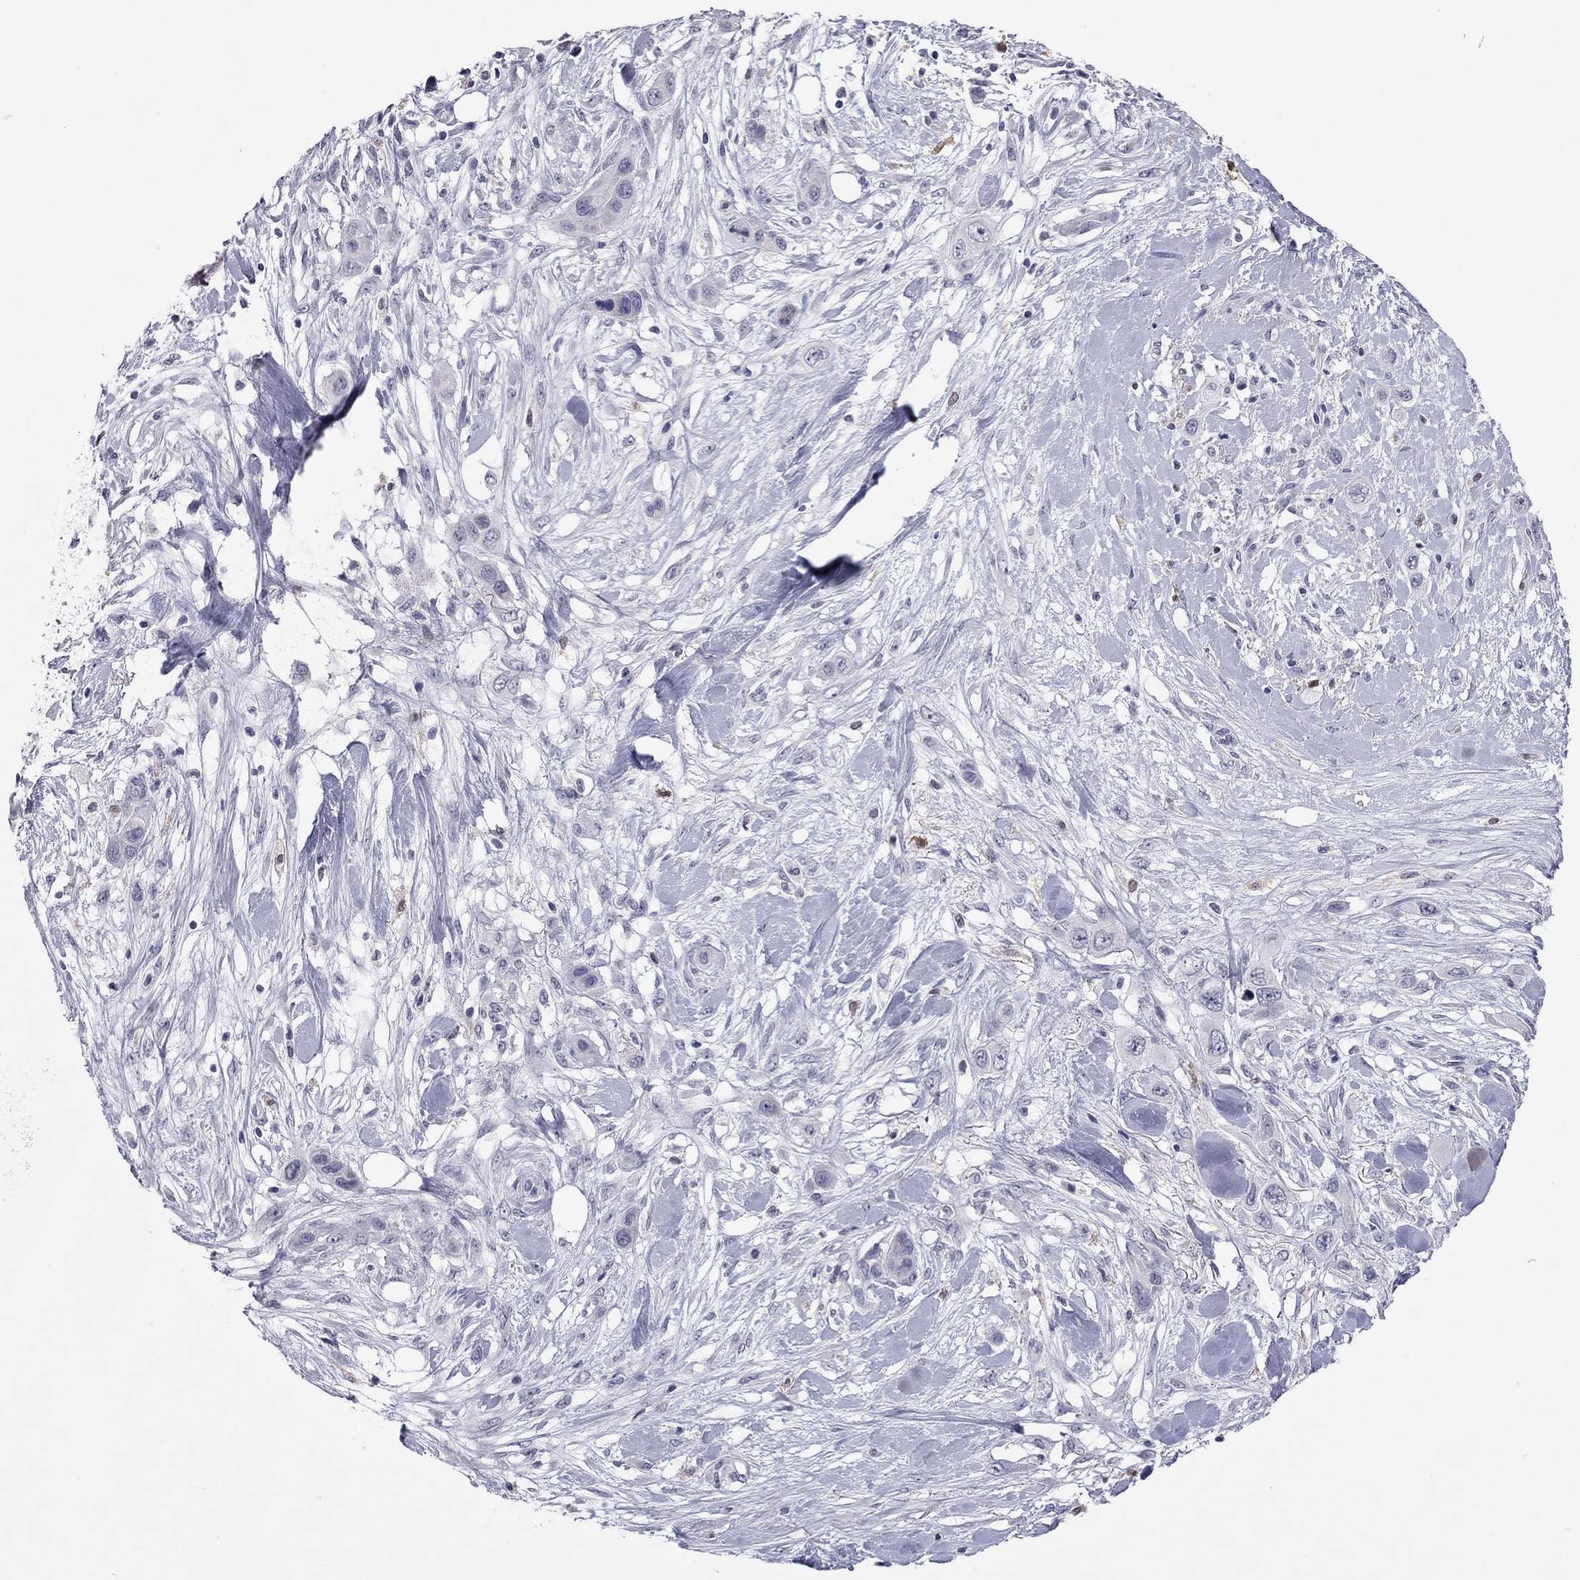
{"staining": {"intensity": "negative", "quantity": "none", "location": "none"}, "tissue": "skin cancer", "cell_type": "Tumor cells", "image_type": "cancer", "snomed": [{"axis": "morphology", "description": "Squamous cell carcinoma, NOS"}, {"axis": "topography", "description": "Skin"}], "caption": "High magnification brightfield microscopy of squamous cell carcinoma (skin) stained with DAB (brown) and counterstained with hematoxylin (blue): tumor cells show no significant staining.", "gene": "PPP1R3A", "patient": {"sex": "male", "age": 79}}